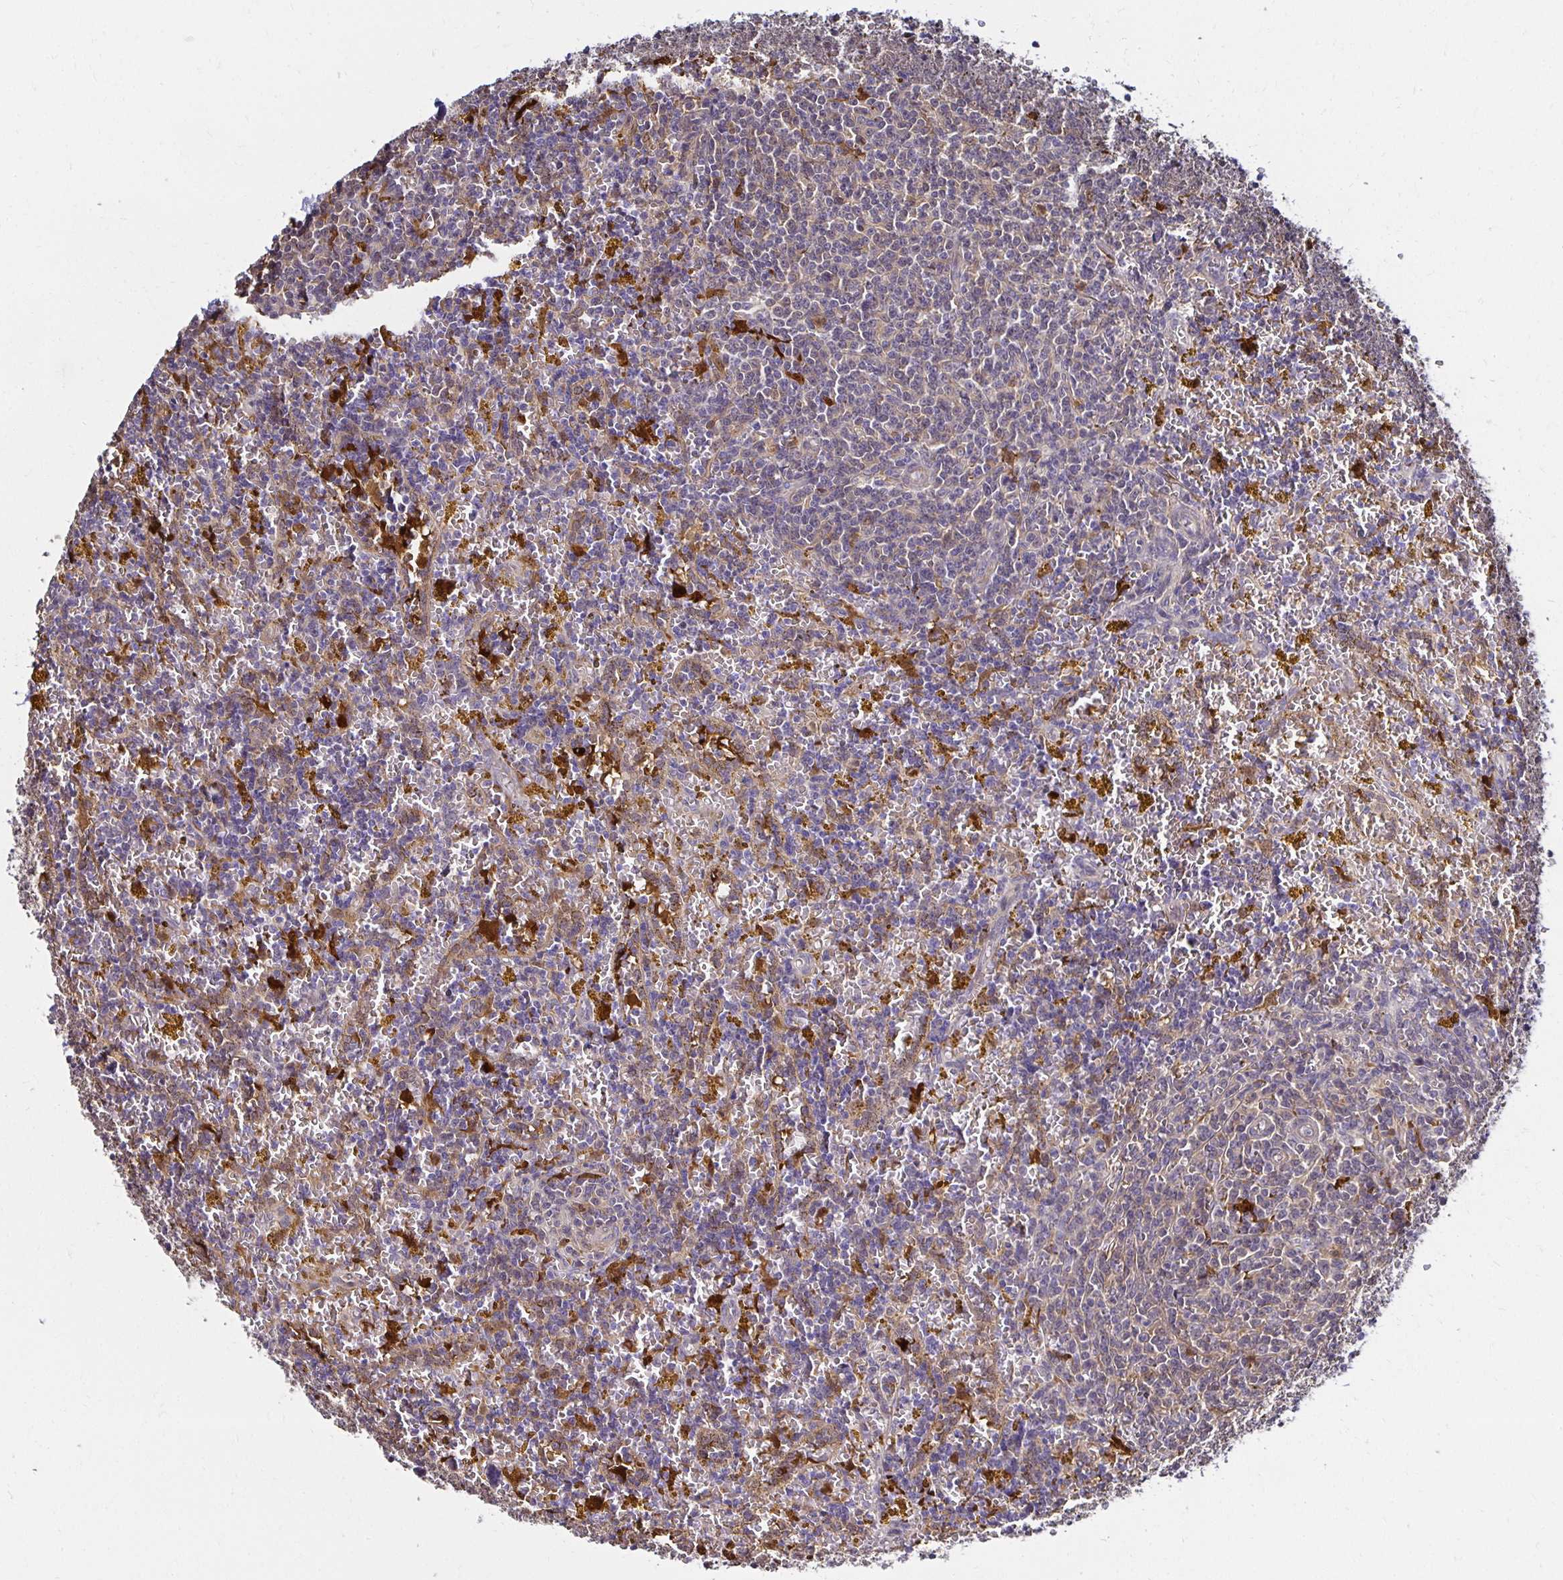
{"staining": {"intensity": "negative", "quantity": "none", "location": "none"}, "tissue": "lymphoma", "cell_type": "Tumor cells", "image_type": "cancer", "snomed": [{"axis": "morphology", "description": "Malignant lymphoma, non-Hodgkin's type, Low grade"}, {"axis": "topography", "description": "Spleen"}, {"axis": "topography", "description": "Lymph node"}], "caption": "Low-grade malignant lymphoma, non-Hodgkin's type stained for a protein using immunohistochemistry displays no staining tumor cells.", "gene": "TXN", "patient": {"sex": "female", "age": 66}}